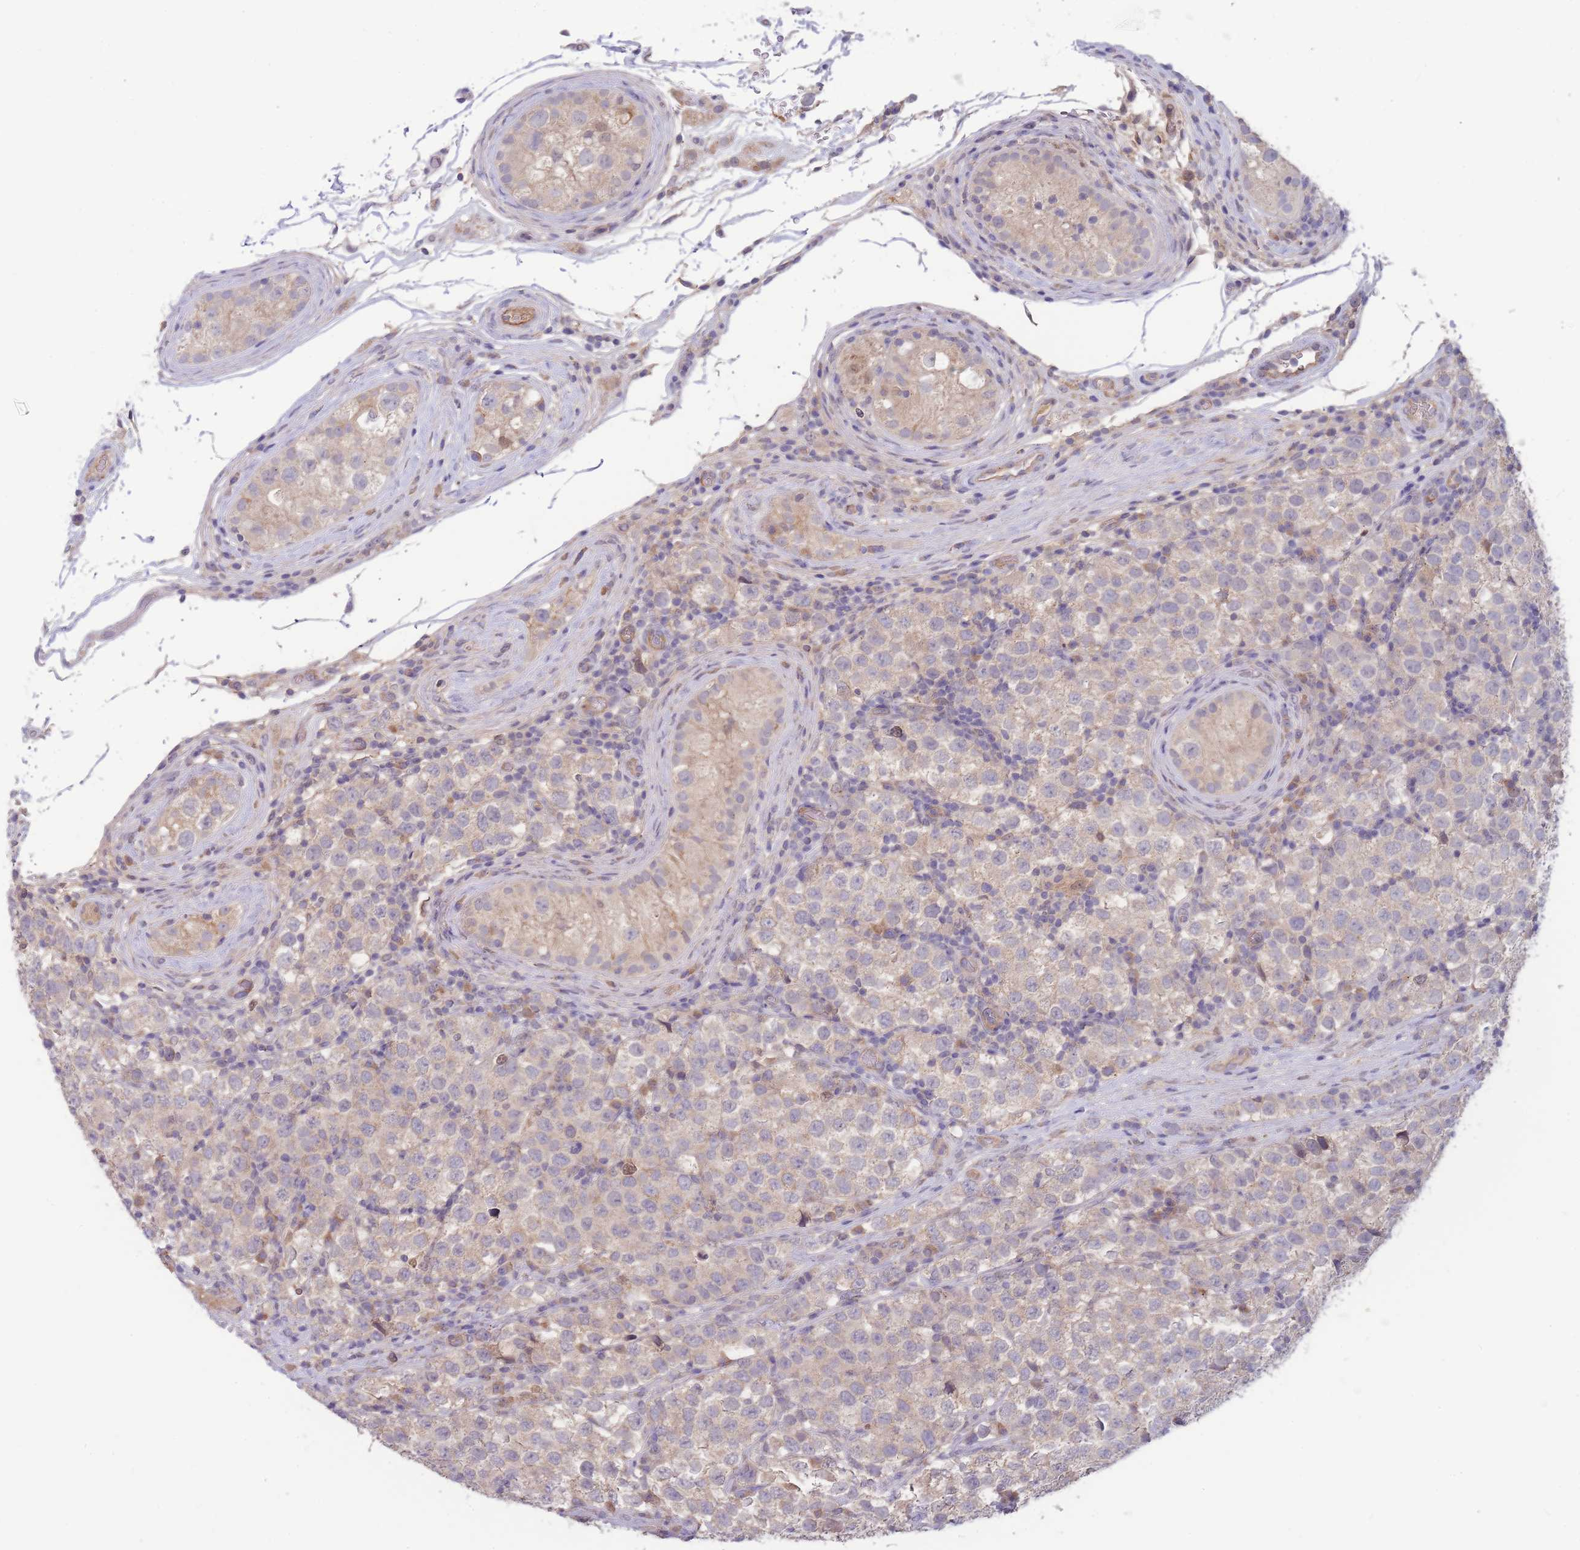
{"staining": {"intensity": "negative", "quantity": "none", "location": "none"}, "tissue": "testis cancer", "cell_type": "Tumor cells", "image_type": "cancer", "snomed": [{"axis": "morphology", "description": "Seminoma, NOS"}, {"axis": "topography", "description": "Testis"}], "caption": "Protein analysis of testis cancer displays no significant staining in tumor cells.", "gene": "NDUFAF5", "patient": {"sex": "male", "age": 34}}